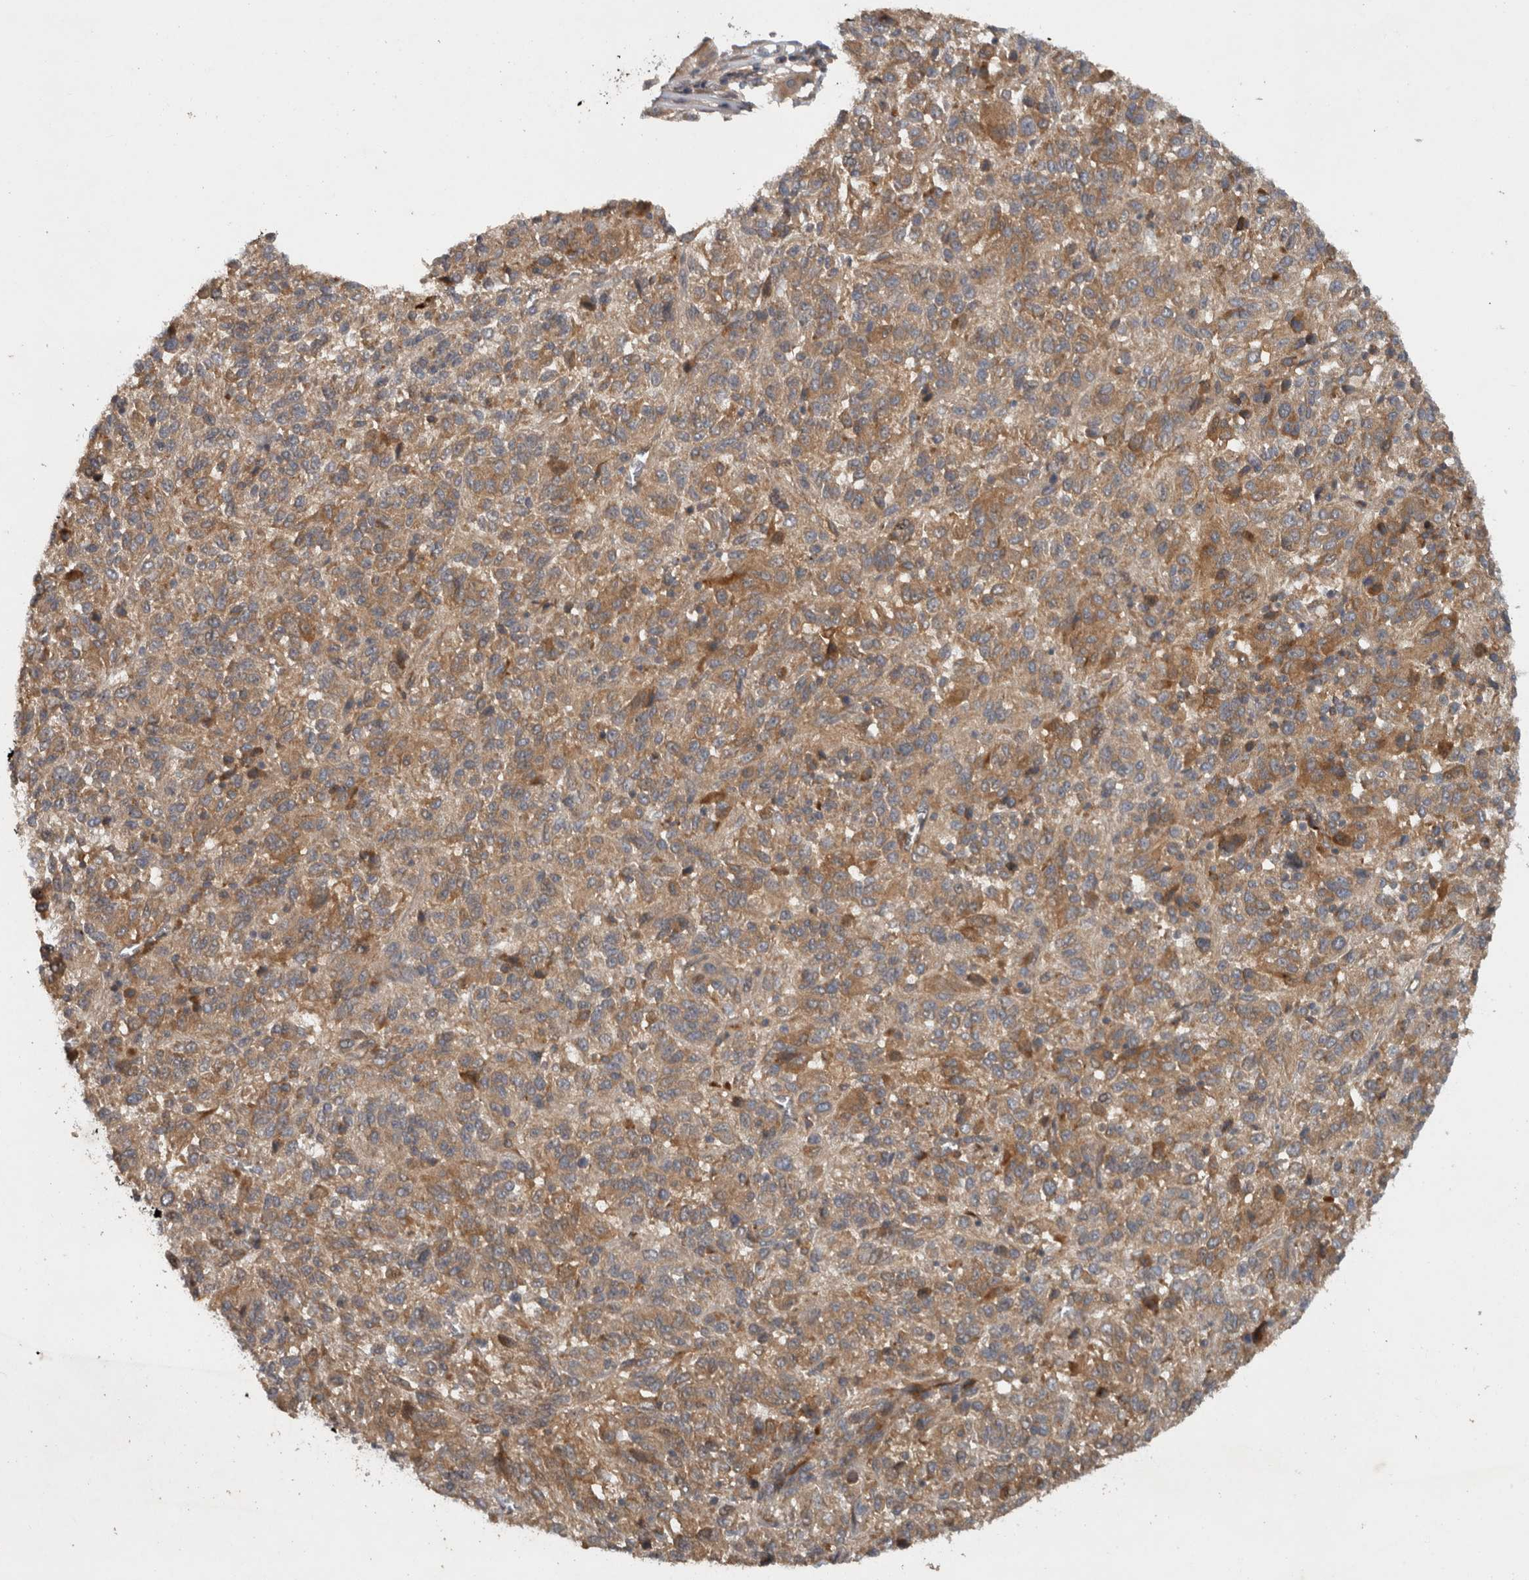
{"staining": {"intensity": "moderate", "quantity": ">75%", "location": "cytoplasmic/membranous"}, "tissue": "melanoma", "cell_type": "Tumor cells", "image_type": "cancer", "snomed": [{"axis": "morphology", "description": "Malignant melanoma, Metastatic site"}, {"axis": "topography", "description": "Lung"}], "caption": "A high-resolution histopathology image shows IHC staining of malignant melanoma (metastatic site), which reveals moderate cytoplasmic/membranous positivity in approximately >75% of tumor cells.", "gene": "VEPH1", "patient": {"sex": "male", "age": 64}}